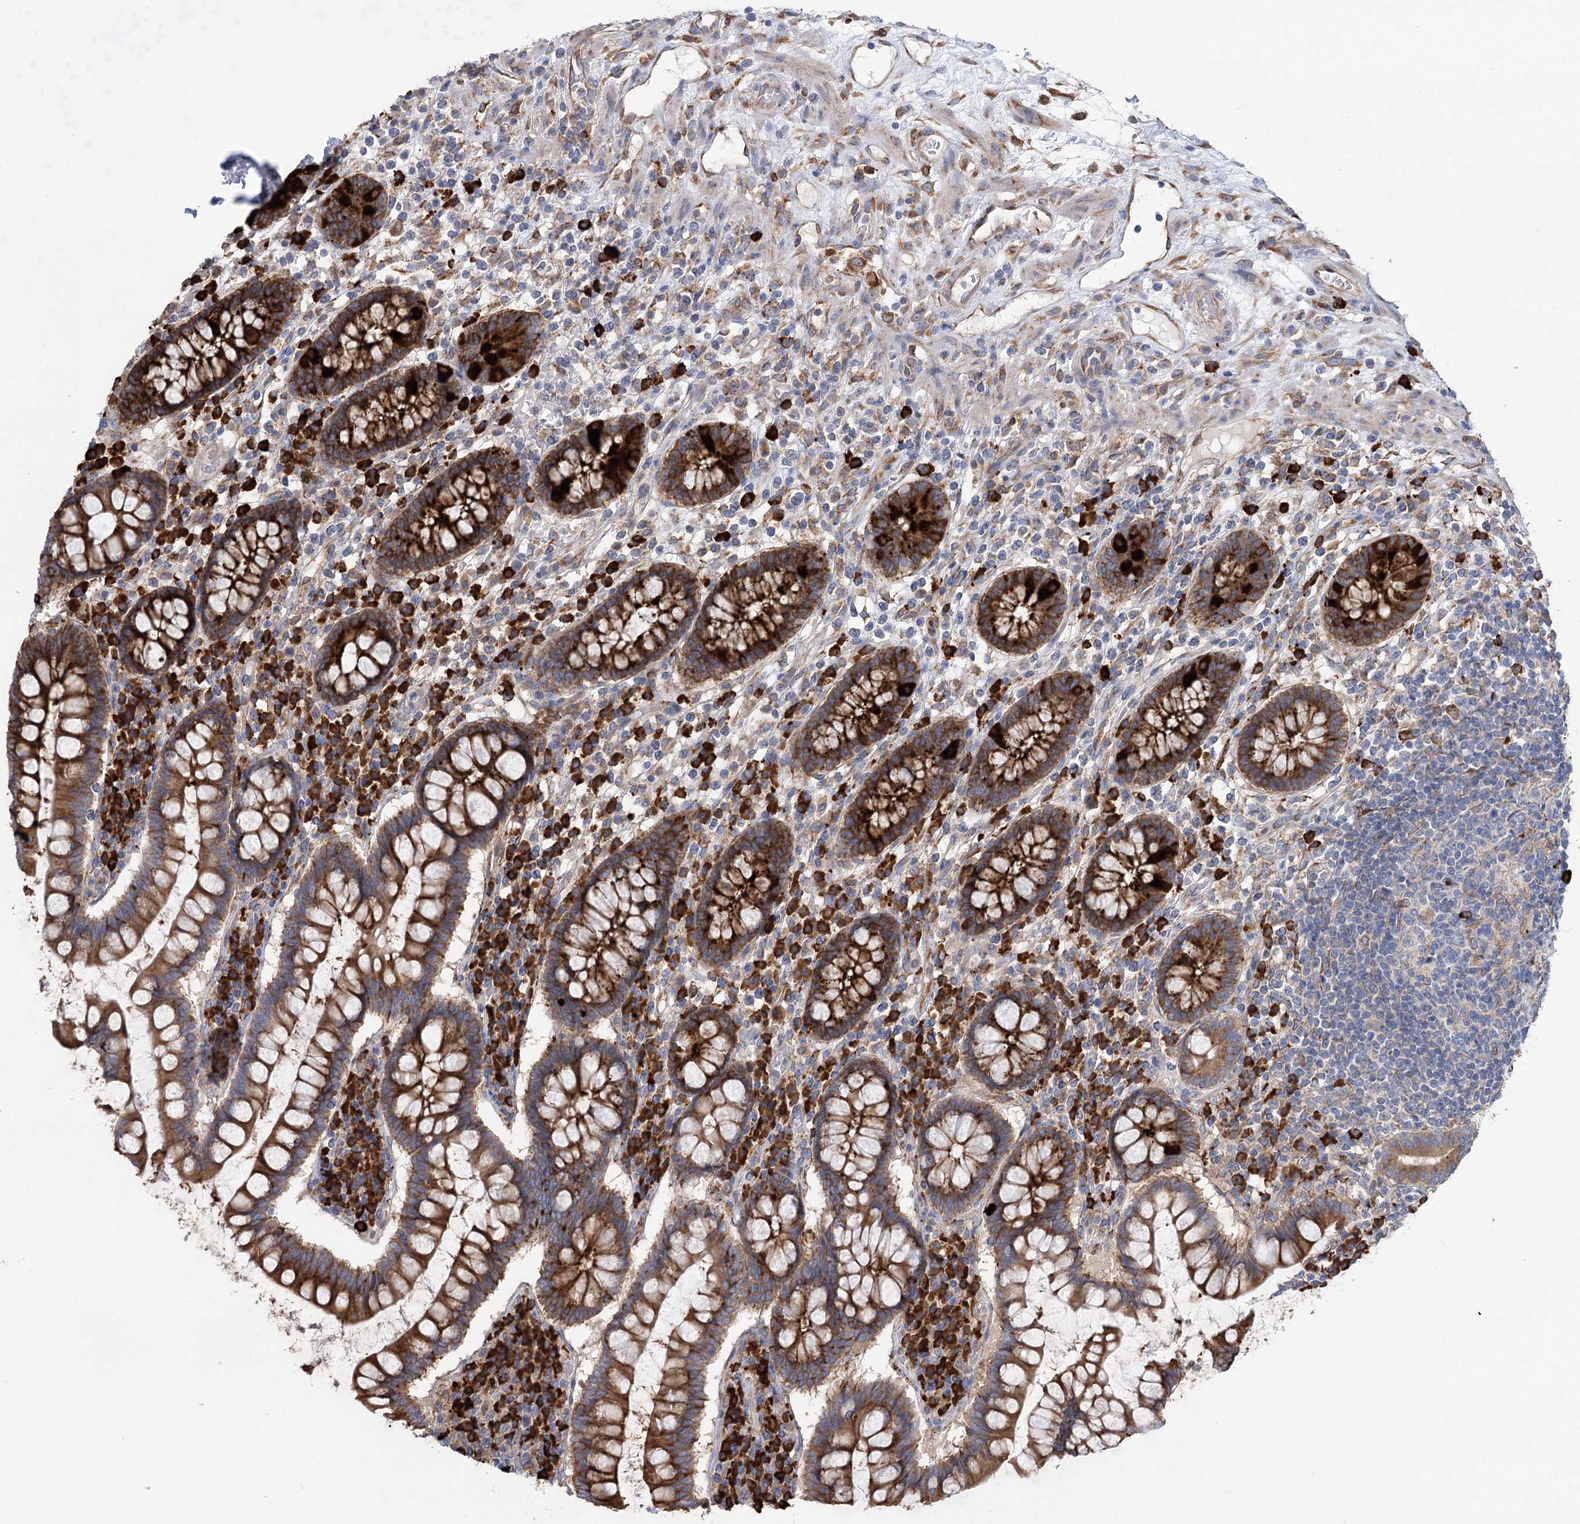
{"staining": {"intensity": "negative", "quantity": "none", "location": "none"}, "tissue": "colon", "cell_type": "Endothelial cells", "image_type": "normal", "snomed": [{"axis": "morphology", "description": "Normal tissue, NOS"}, {"axis": "topography", "description": "Colon"}], "caption": "The histopathology image exhibits no staining of endothelial cells in normal colon.", "gene": "METTL24", "patient": {"sex": "female", "age": 79}}